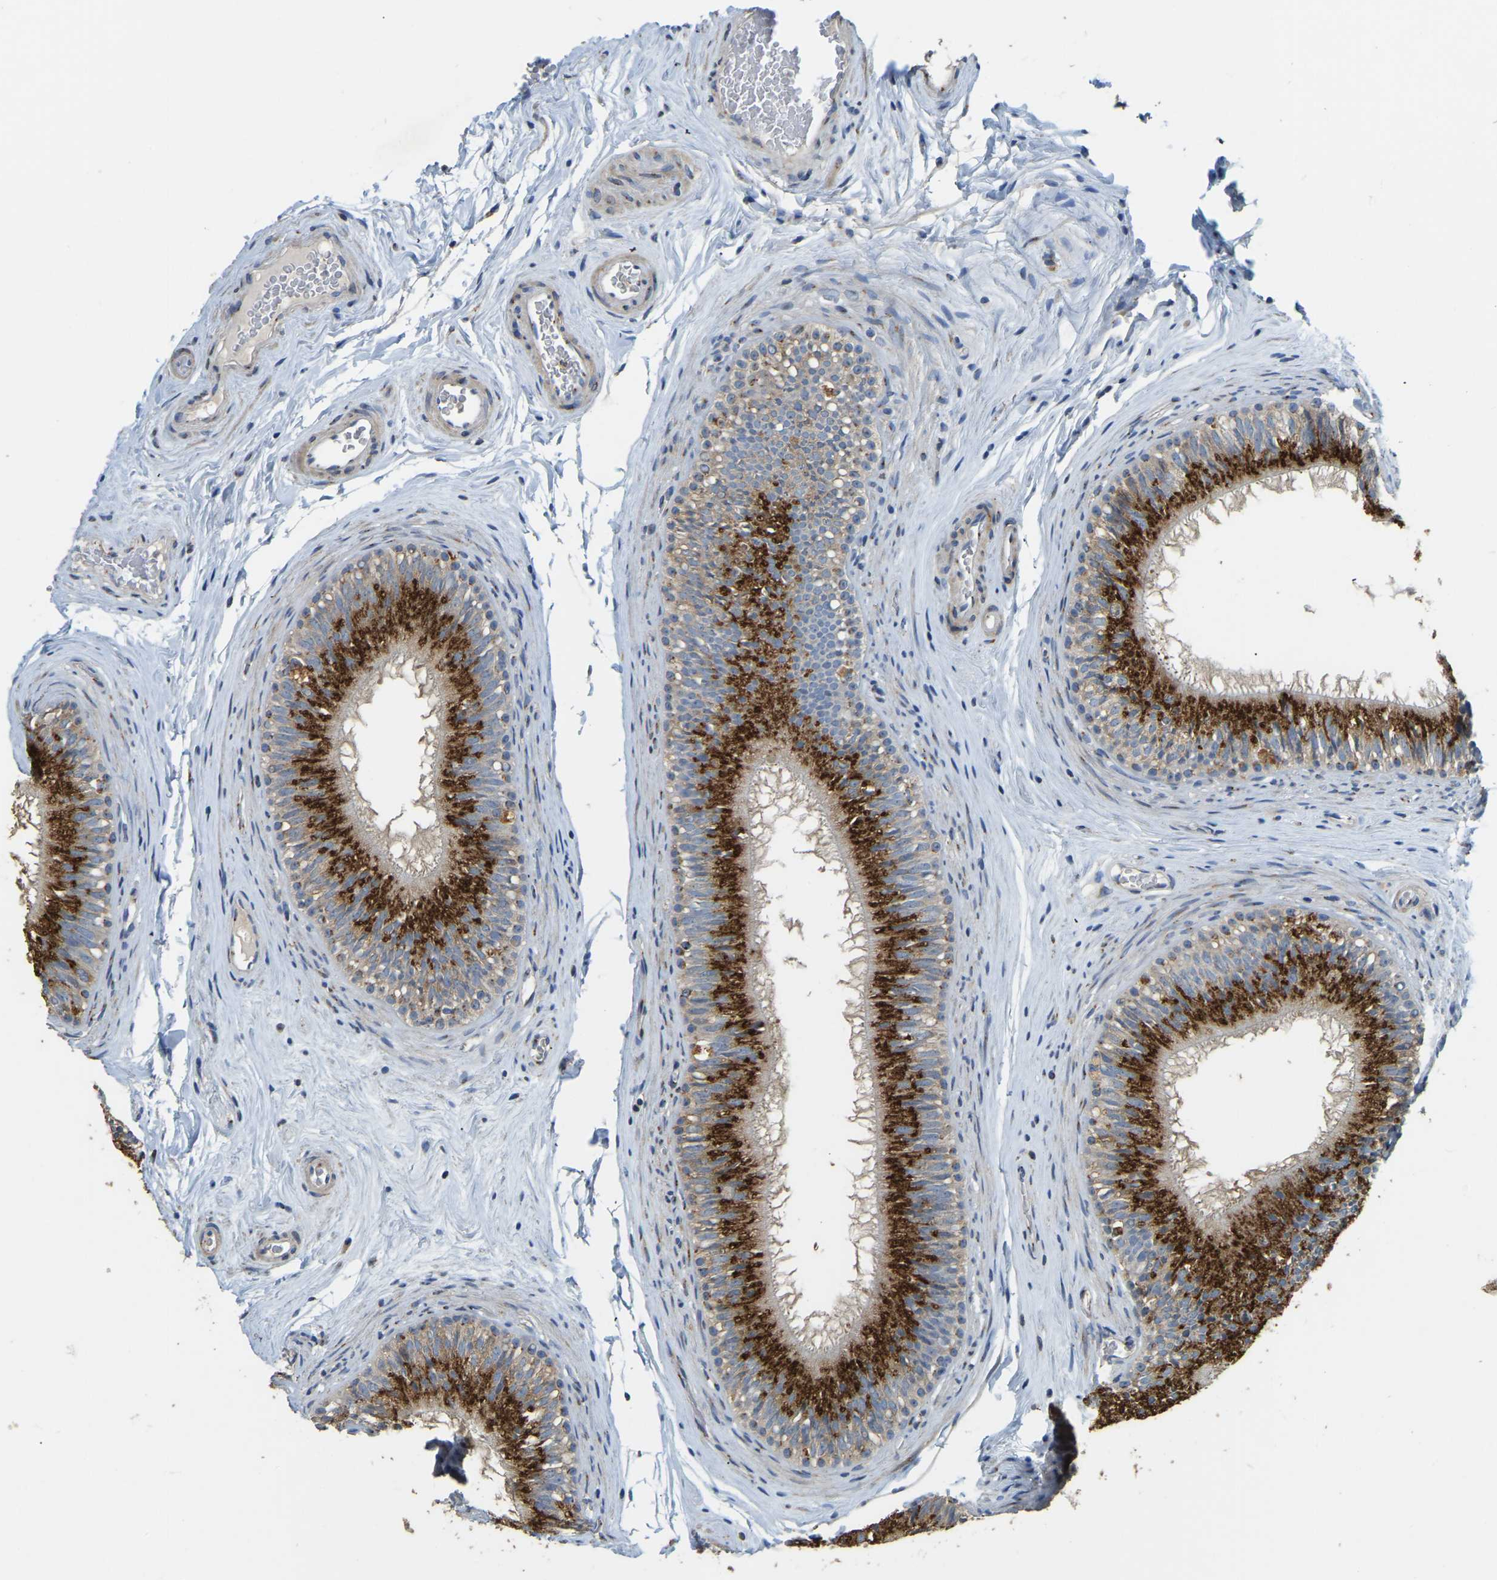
{"staining": {"intensity": "strong", "quantity": "25%-75%", "location": "cytoplasmic/membranous"}, "tissue": "epididymis", "cell_type": "Glandular cells", "image_type": "normal", "snomed": [{"axis": "morphology", "description": "Normal tissue, NOS"}, {"axis": "topography", "description": "Testis"}, {"axis": "topography", "description": "Epididymis"}], "caption": "Epididymis stained with DAB immunohistochemistry (IHC) demonstrates high levels of strong cytoplasmic/membranous positivity in approximately 25%-75% of glandular cells.", "gene": "FAM174A", "patient": {"sex": "male", "age": 36}}